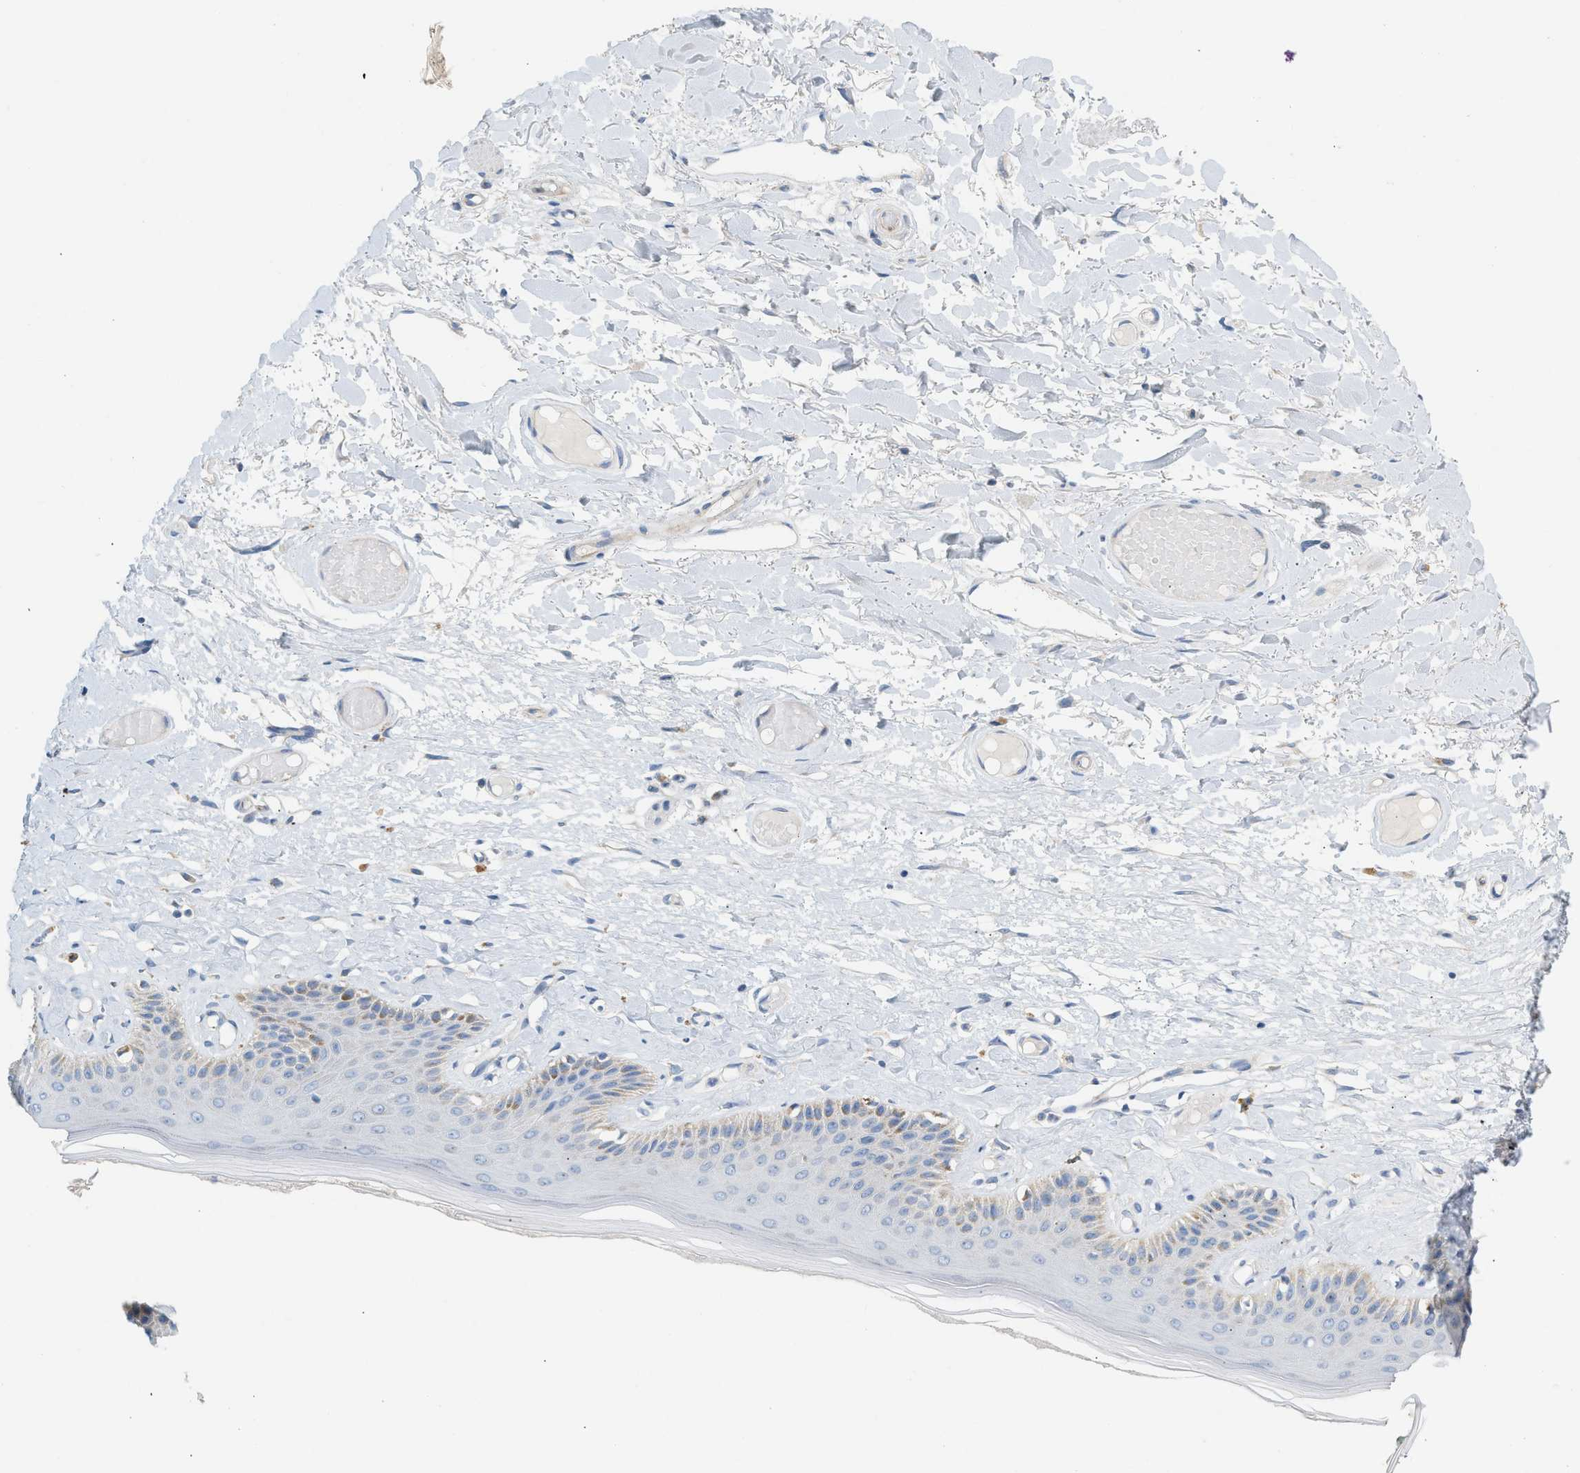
{"staining": {"intensity": "weak", "quantity": "<25%", "location": "cytoplasmic/membranous"}, "tissue": "skin", "cell_type": "Epidermal cells", "image_type": "normal", "snomed": [{"axis": "morphology", "description": "Normal tissue, NOS"}, {"axis": "topography", "description": "Vulva"}], "caption": "Immunohistochemistry (IHC) micrograph of unremarkable skin stained for a protein (brown), which displays no staining in epidermal cells.", "gene": "NDUFS8", "patient": {"sex": "female", "age": 73}}